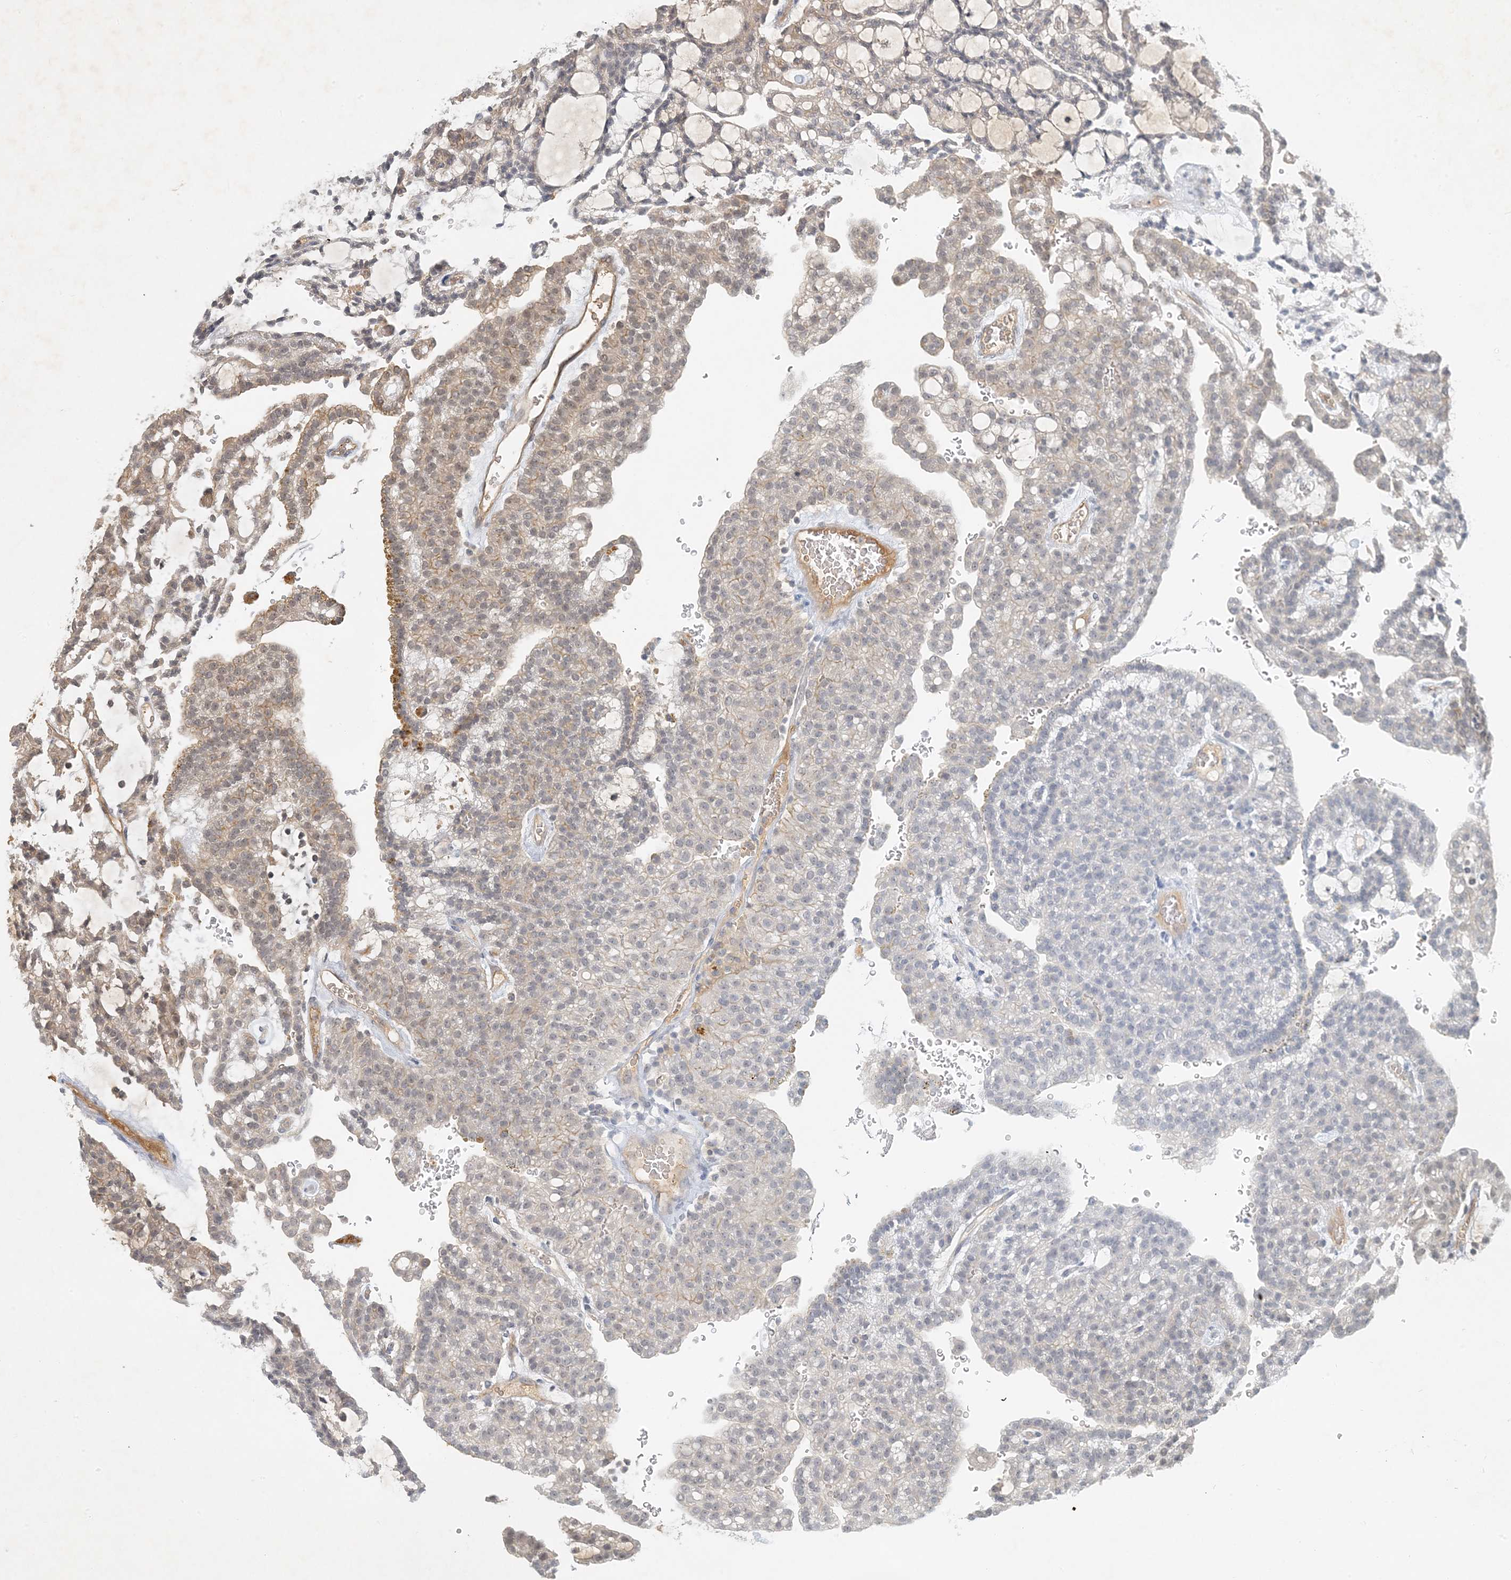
{"staining": {"intensity": "negative", "quantity": "none", "location": "none"}, "tissue": "renal cancer", "cell_type": "Tumor cells", "image_type": "cancer", "snomed": [{"axis": "morphology", "description": "Adenocarcinoma, NOS"}, {"axis": "topography", "description": "Kidney"}], "caption": "A photomicrograph of adenocarcinoma (renal) stained for a protein displays no brown staining in tumor cells.", "gene": "ZCCHC4", "patient": {"sex": "male", "age": 63}}